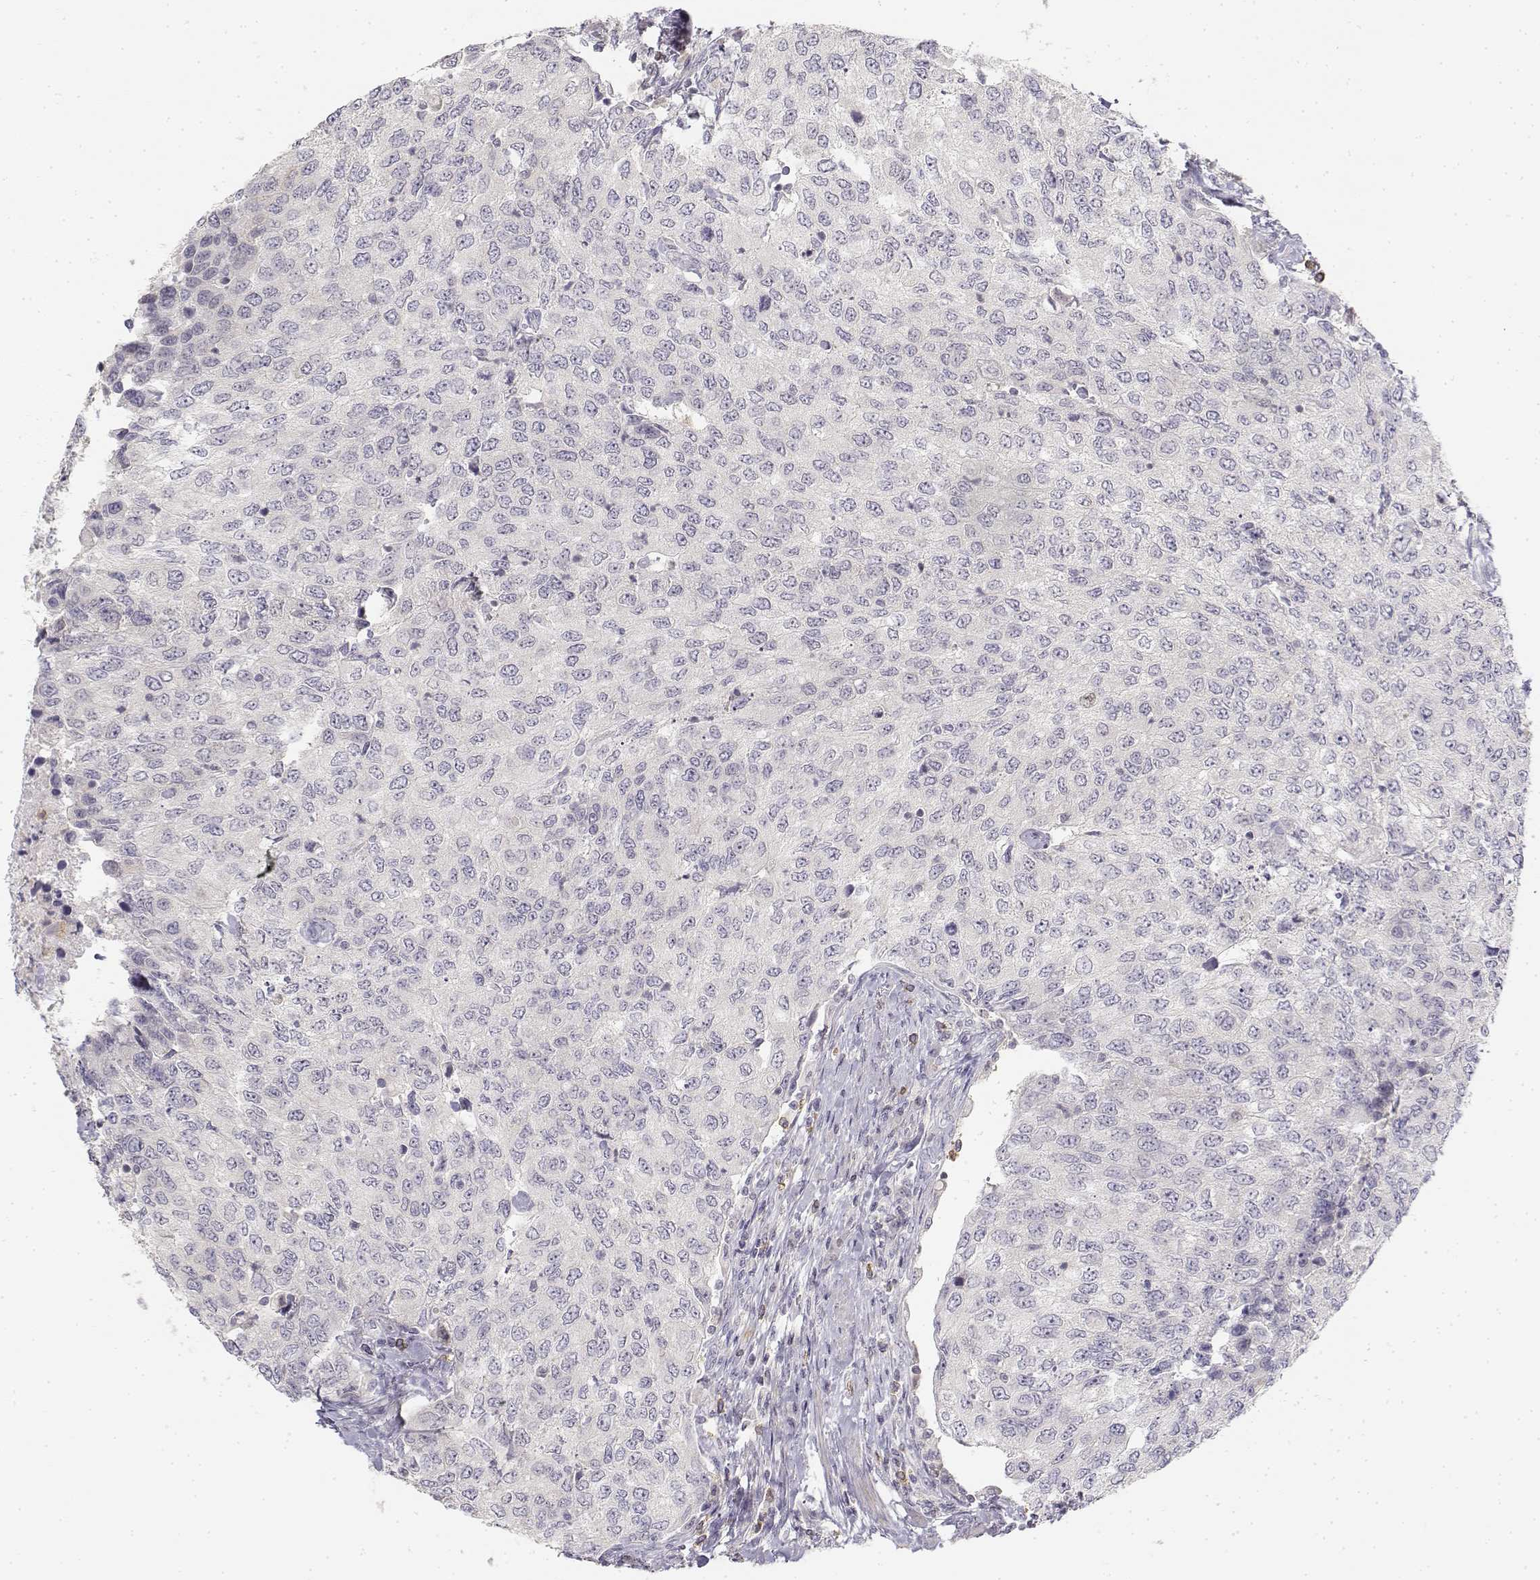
{"staining": {"intensity": "negative", "quantity": "none", "location": "none"}, "tissue": "urothelial cancer", "cell_type": "Tumor cells", "image_type": "cancer", "snomed": [{"axis": "morphology", "description": "Urothelial carcinoma, High grade"}, {"axis": "topography", "description": "Urinary bladder"}], "caption": "Immunohistochemical staining of urothelial cancer shows no significant expression in tumor cells. (Stains: DAB immunohistochemistry (IHC) with hematoxylin counter stain, Microscopy: brightfield microscopy at high magnification).", "gene": "GLIPR1L2", "patient": {"sex": "female", "age": 78}}